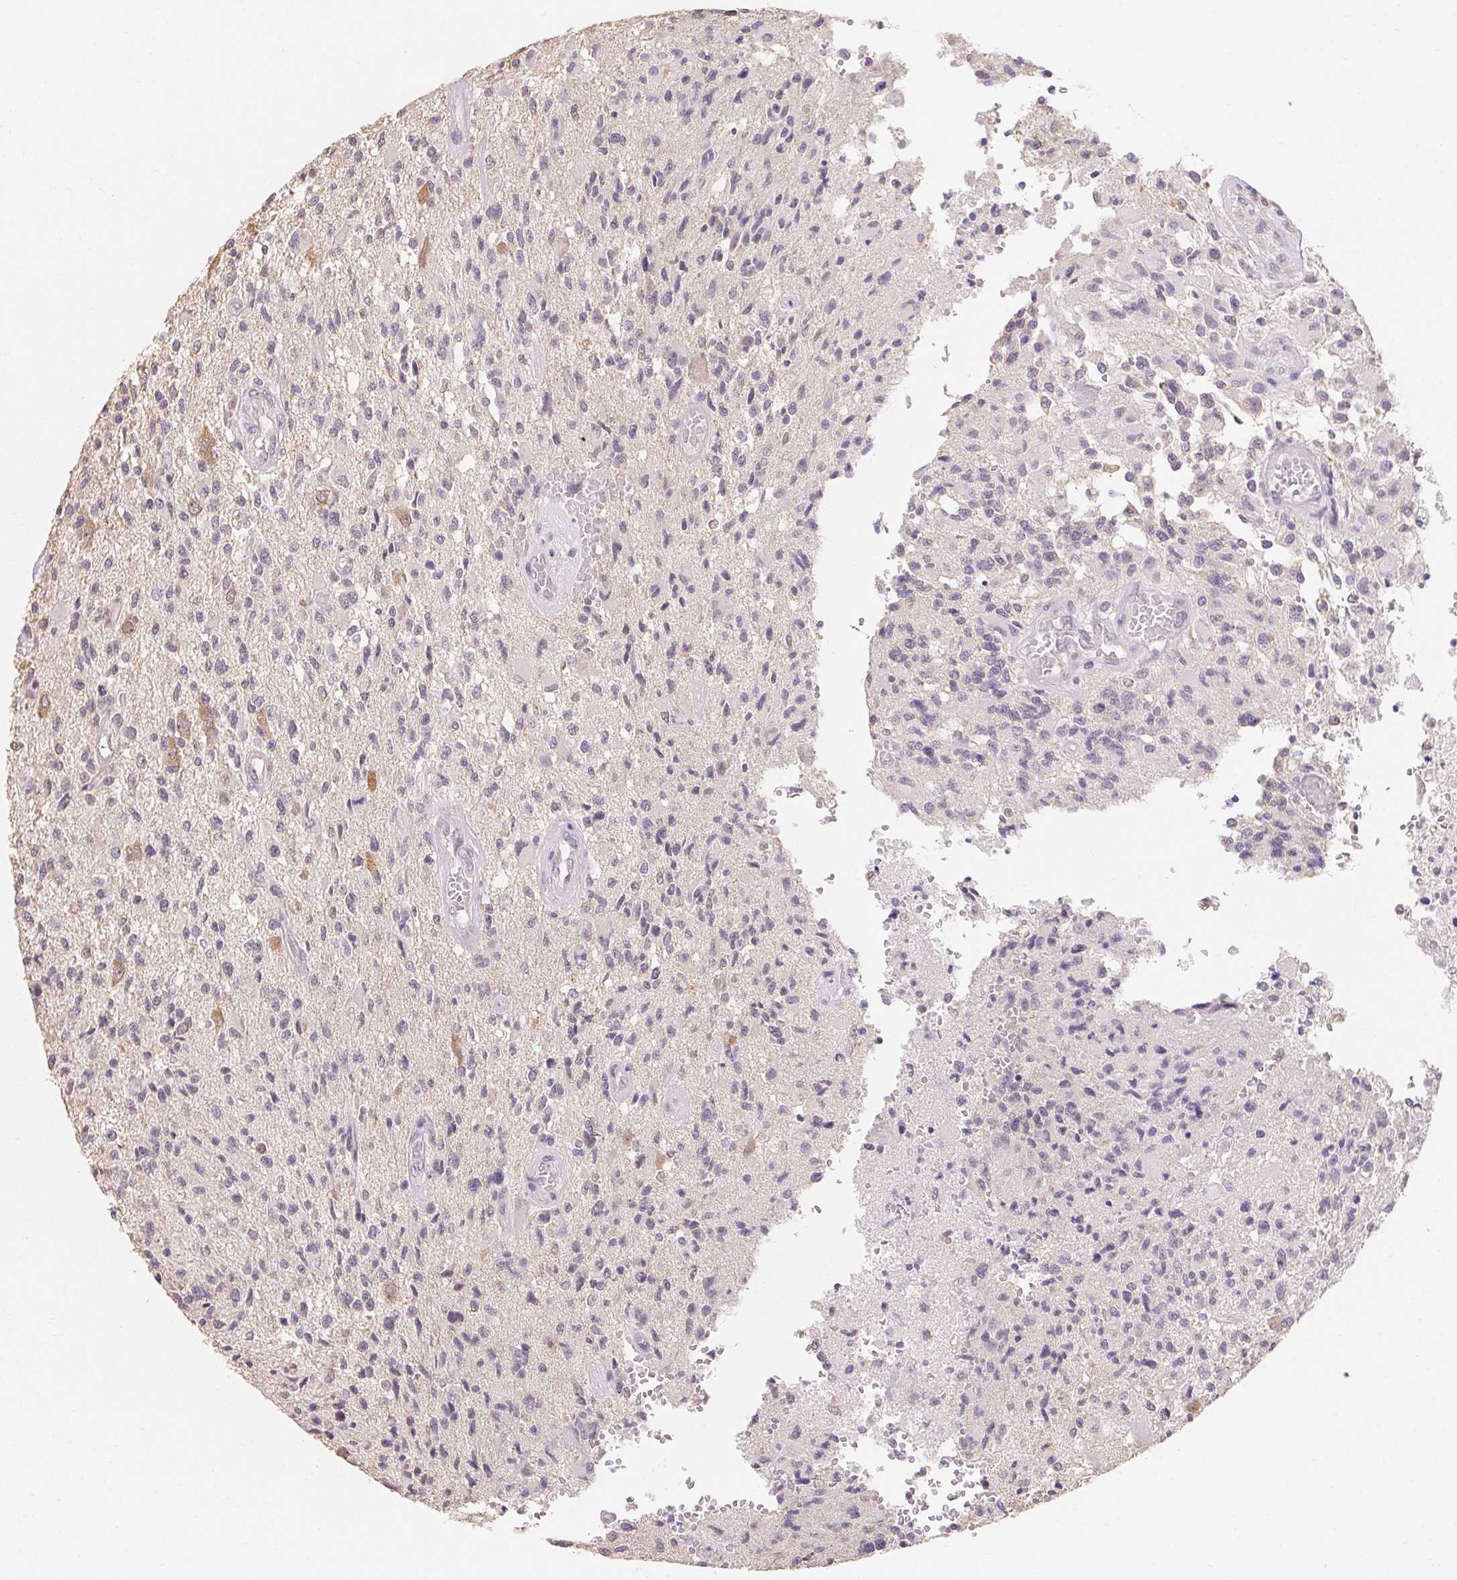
{"staining": {"intensity": "negative", "quantity": "none", "location": "none"}, "tissue": "glioma", "cell_type": "Tumor cells", "image_type": "cancer", "snomed": [{"axis": "morphology", "description": "Glioma, malignant, High grade"}, {"axis": "topography", "description": "Brain"}], "caption": "Immunohistochemistry of glioma reveals no expression in tumor cells. (DAB immunohistochemistry (IHC) visualized using brightfield microscopy, high magnification).", "gene": "MAP7D2", "patient": {"sex": "female", "age": 63}}